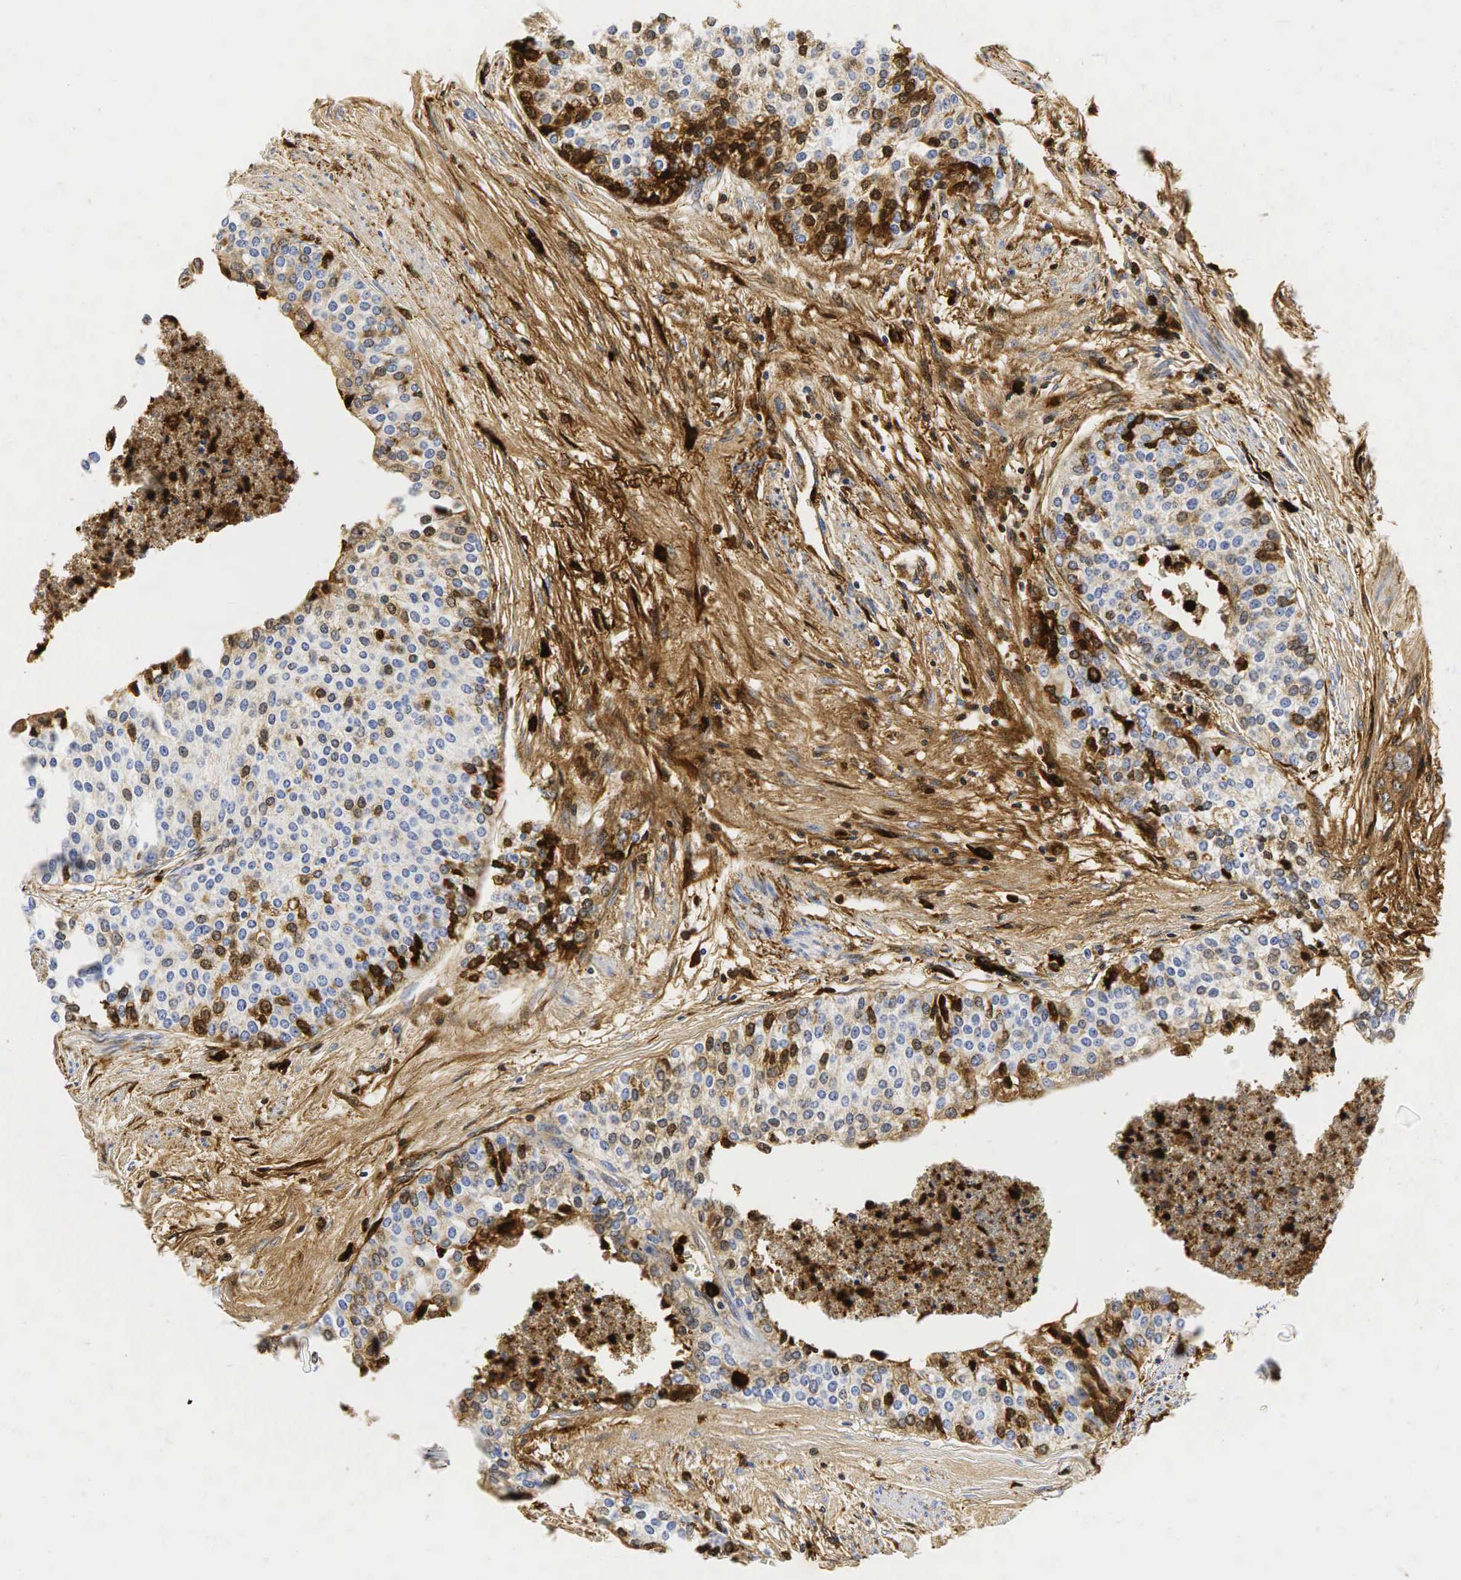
{"staining": {"intensity": "weak", "quantity": "<25%", "location": "cytoplasmic/membranous"}, "tissue": "urothelial cancer", "cell_type": "Tumor cells", "image_type": "cancer", "snomed": [{"axis": "morphology", "description": "Urothelial carcinoma, Low grade"}, {"axis": "topography", "description": "Urinary bladder"}], "caption": "This is an immunohistochemistry photomicrograph of human low-grade urothelial carcinoma. There is no expression in tumor cells.", "gene": "LYZ", "patient": {"sex": "female", "age": 73}}